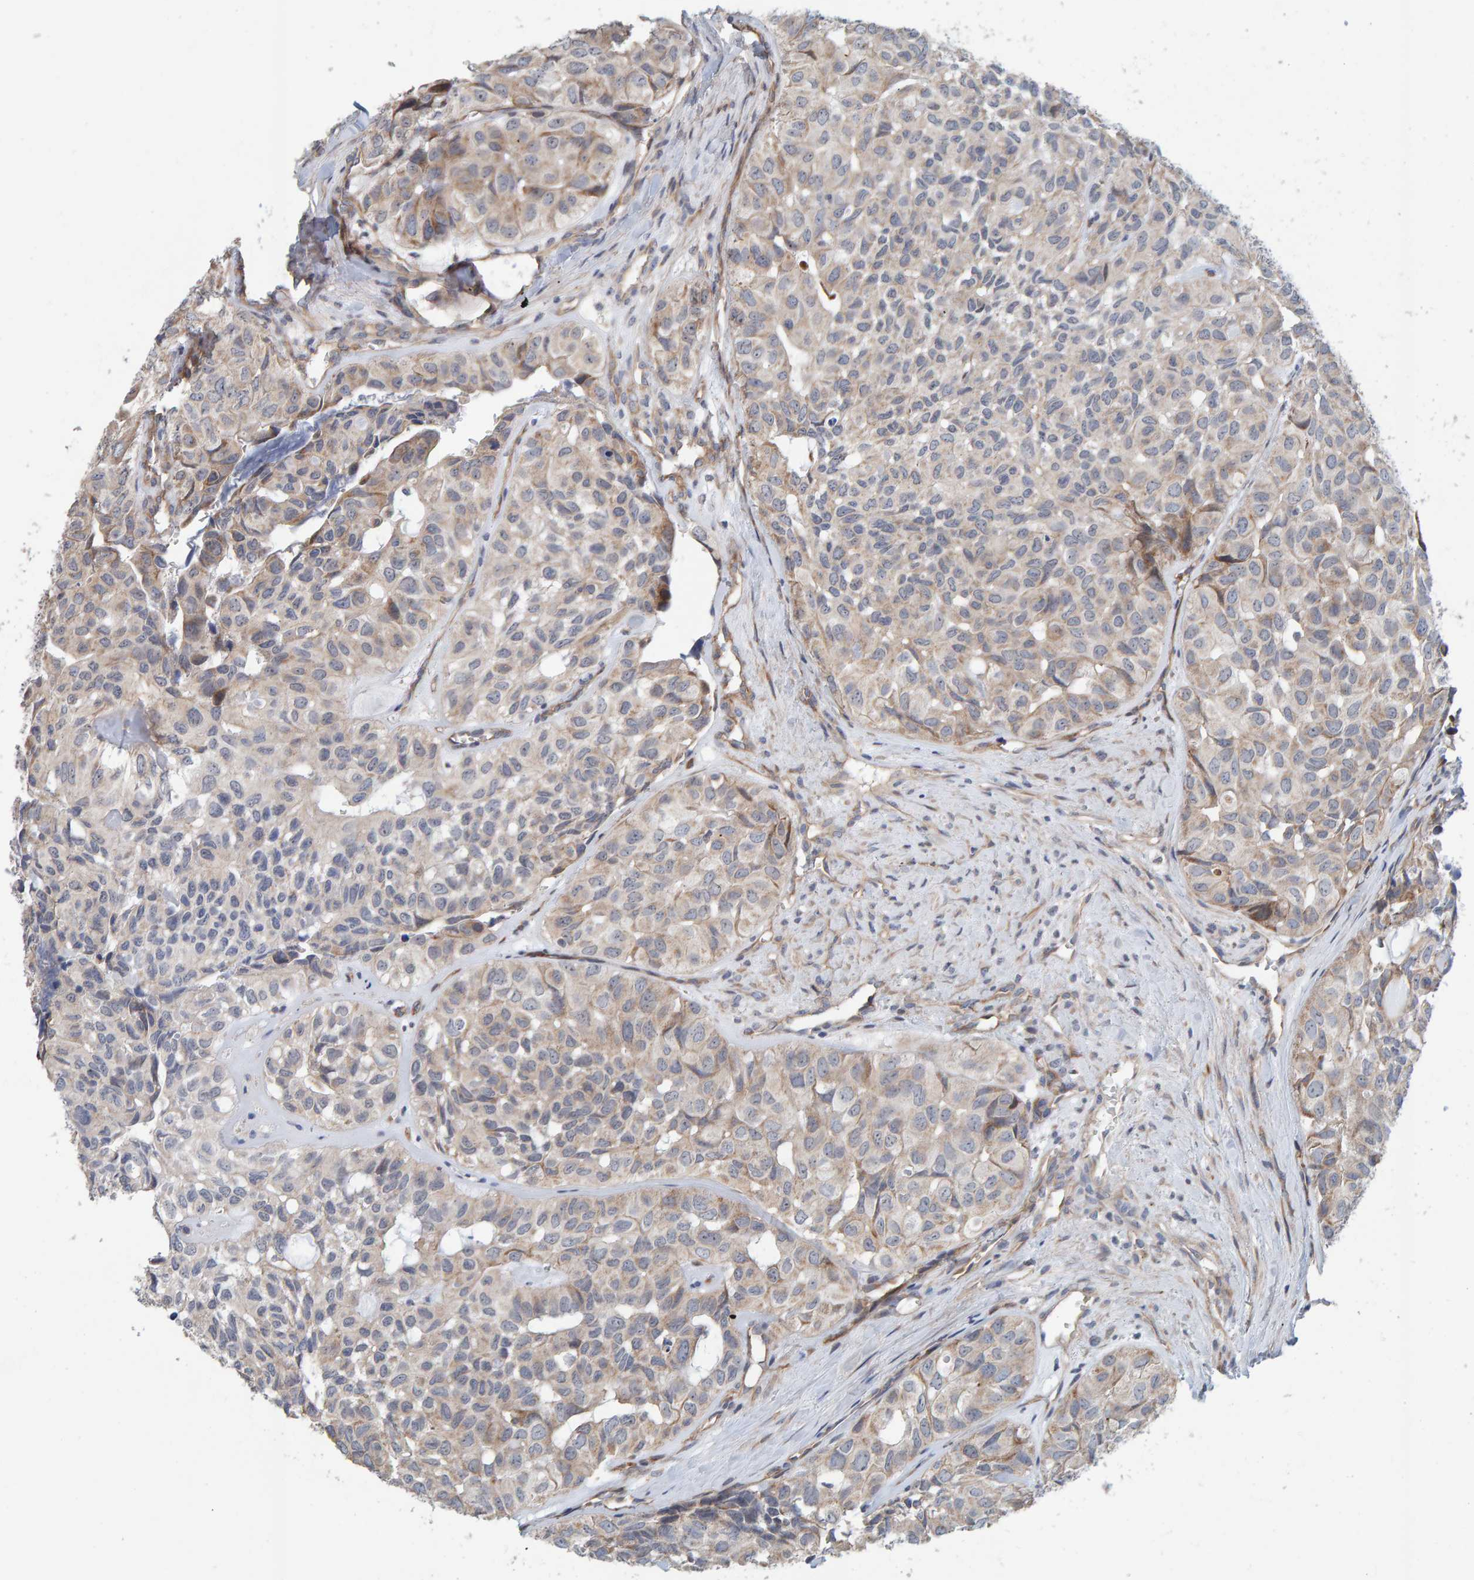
{"staining": {"intensity": "weak", "quantity": "<25%", "location": "cytoplasmic/membranous"}, "tissue": "head and neck cancer", "cell_type": "Tumor cells", "image_type": "cancer", "snomed": [{"axis": "morphology", "description": "Adenocarcinoma, NOS"}, {"axis": "topography", "description": "Salivary gland, NOS"}, {"axis": "topography", "description": "Head-Neck"}], "caption": "Histopathology image shows no protein positivity in tumor cells of head and neck cancer tissue. (DAB immunohistochemistry visualized using brightfield microscopy, high magnification).", "gene": "RGP1", "patient": {"sex": "female", "age": 76}}